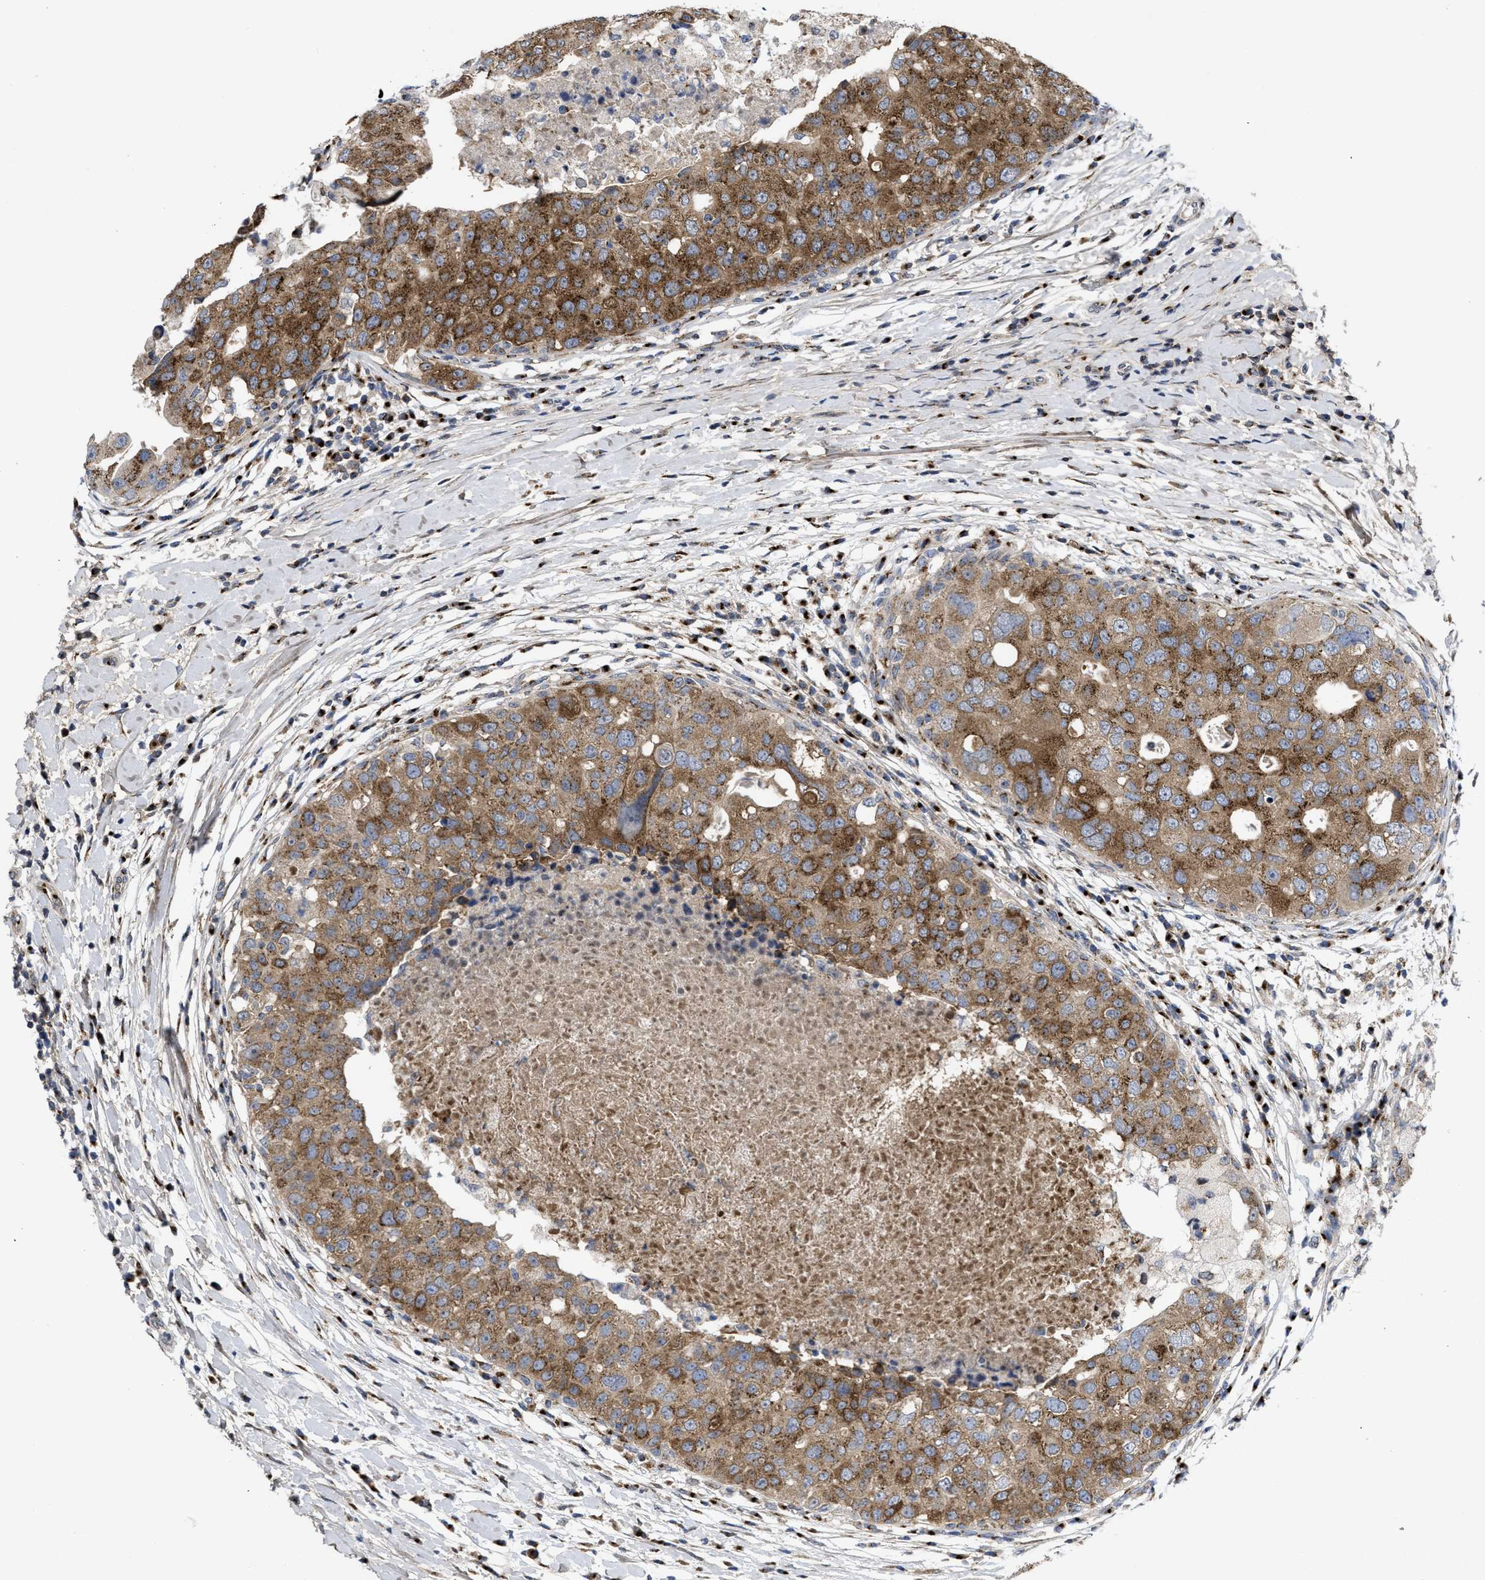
{"staining": {"intensity": "moderate", "quantity": ">75%", "location": "cytoplasmic/membranous"}, "tissue": "breast cancer", "cell_type": "Tumor cells", "image_type": "cancer", "snomed": [{"axis": "morphology", "description": "Duct carcinoma"}, {"axis": "topography", "description": "Breast"}], "caption": "Immunohistochemistry (IHC) staining of intraductal carcinoma (breast), which shows medium levels of moderate cytoplasmic/membranous expression in about >75% of tumor cells indicating moderate cytoplasmic/membranous protein staining. The staining was performed using DAB (3,3'-diaminobenzidine) (brown) for protein detection and nuclei were counterstained in hematoxylin (blue).", "gene": "ZNF70", "patient": {"sex": "female", "age": 27}}